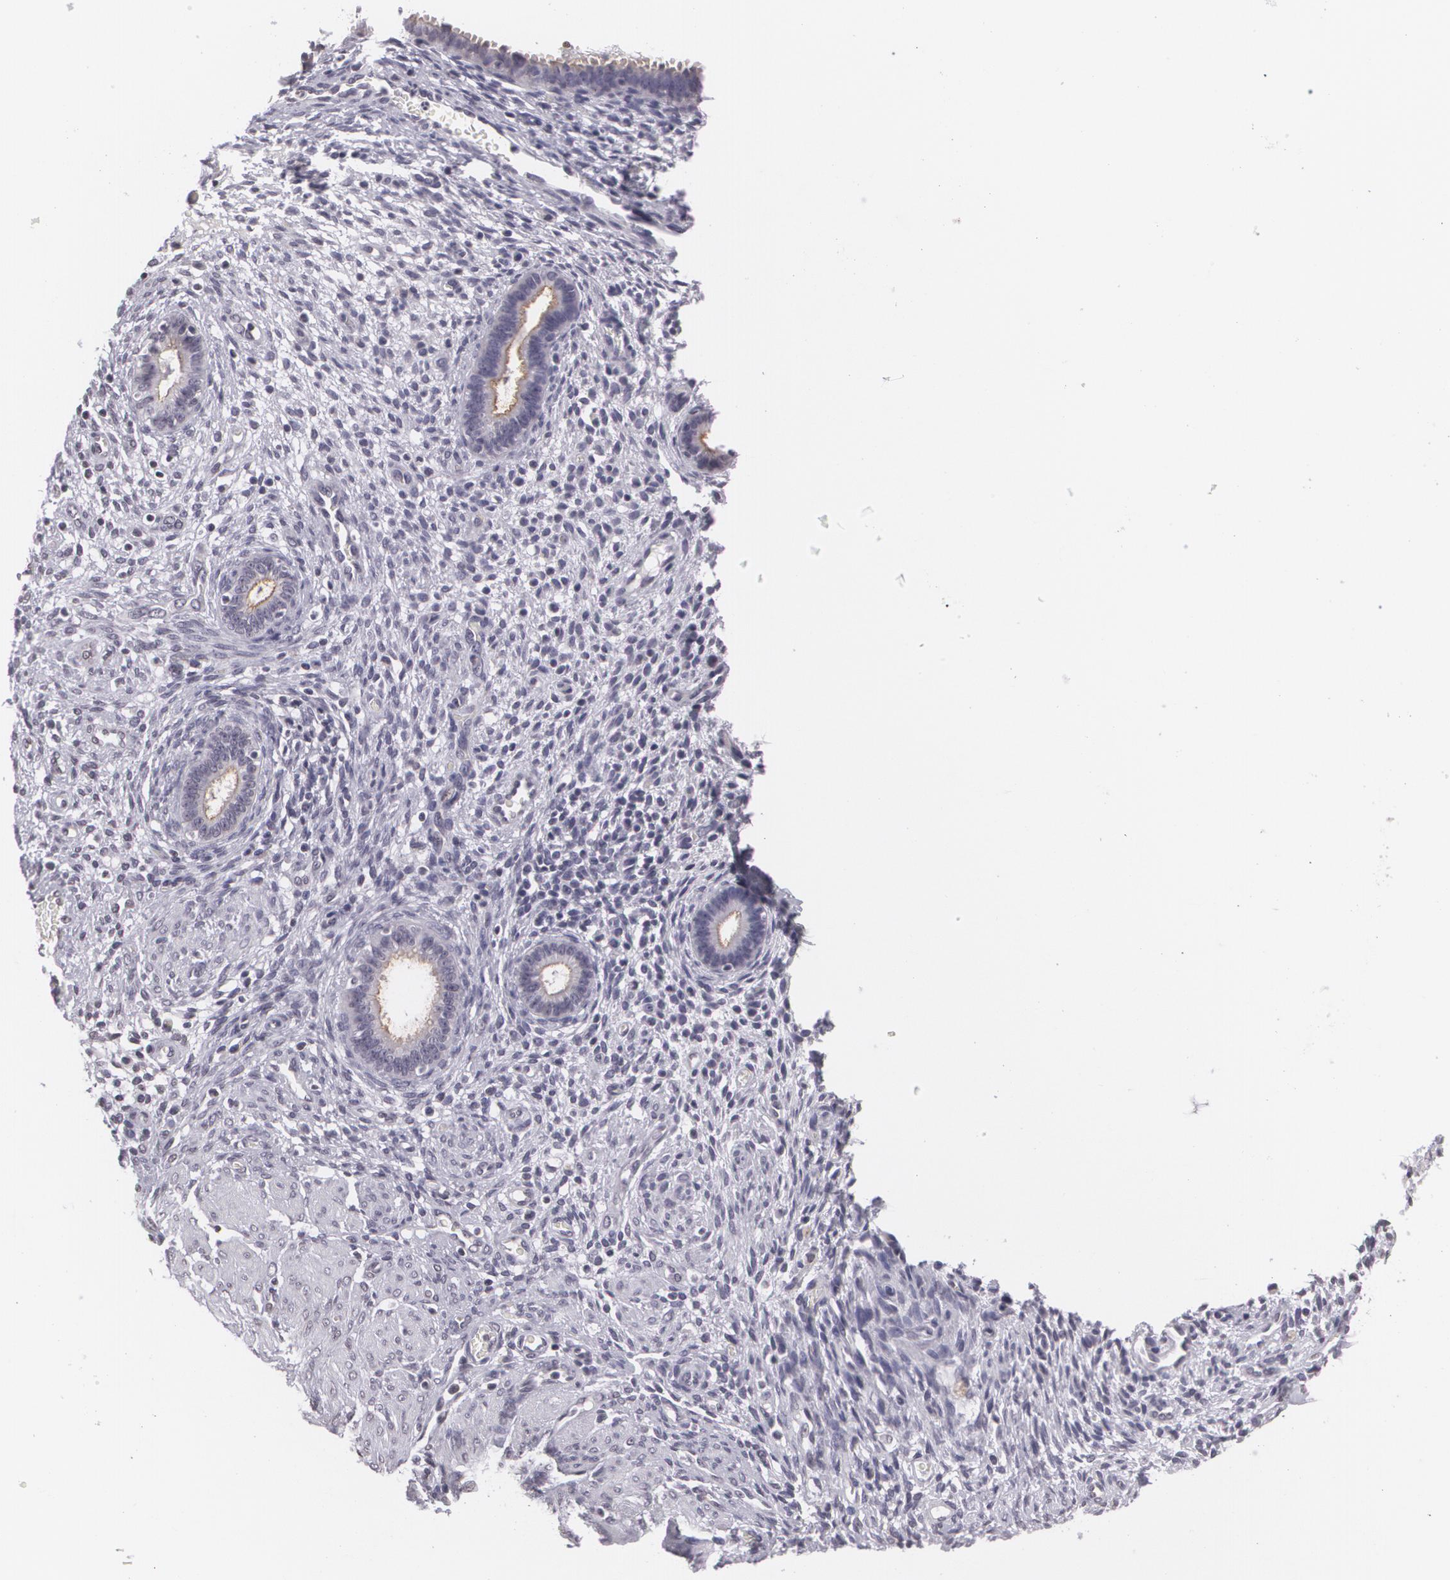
{"staining": {"intensity": "negative", "quantity": "none", "location": "none"}, "tissue": "endometrium", "cell_type": "Cells in endometrial stroma", "image_type": "normal", "snomed": [{"axis": "morphology", "description": "Normal tissue, NOS"}, {"axis": "topography", "description": "Endometrium"}], "caption": "The photomicrograph exhibits no staining of cells in endometrial stroma in normal endometrium. Nuclei are stained in blue.", "gene": "MUC1", "patient": {"sex": "female", "age": 72}}